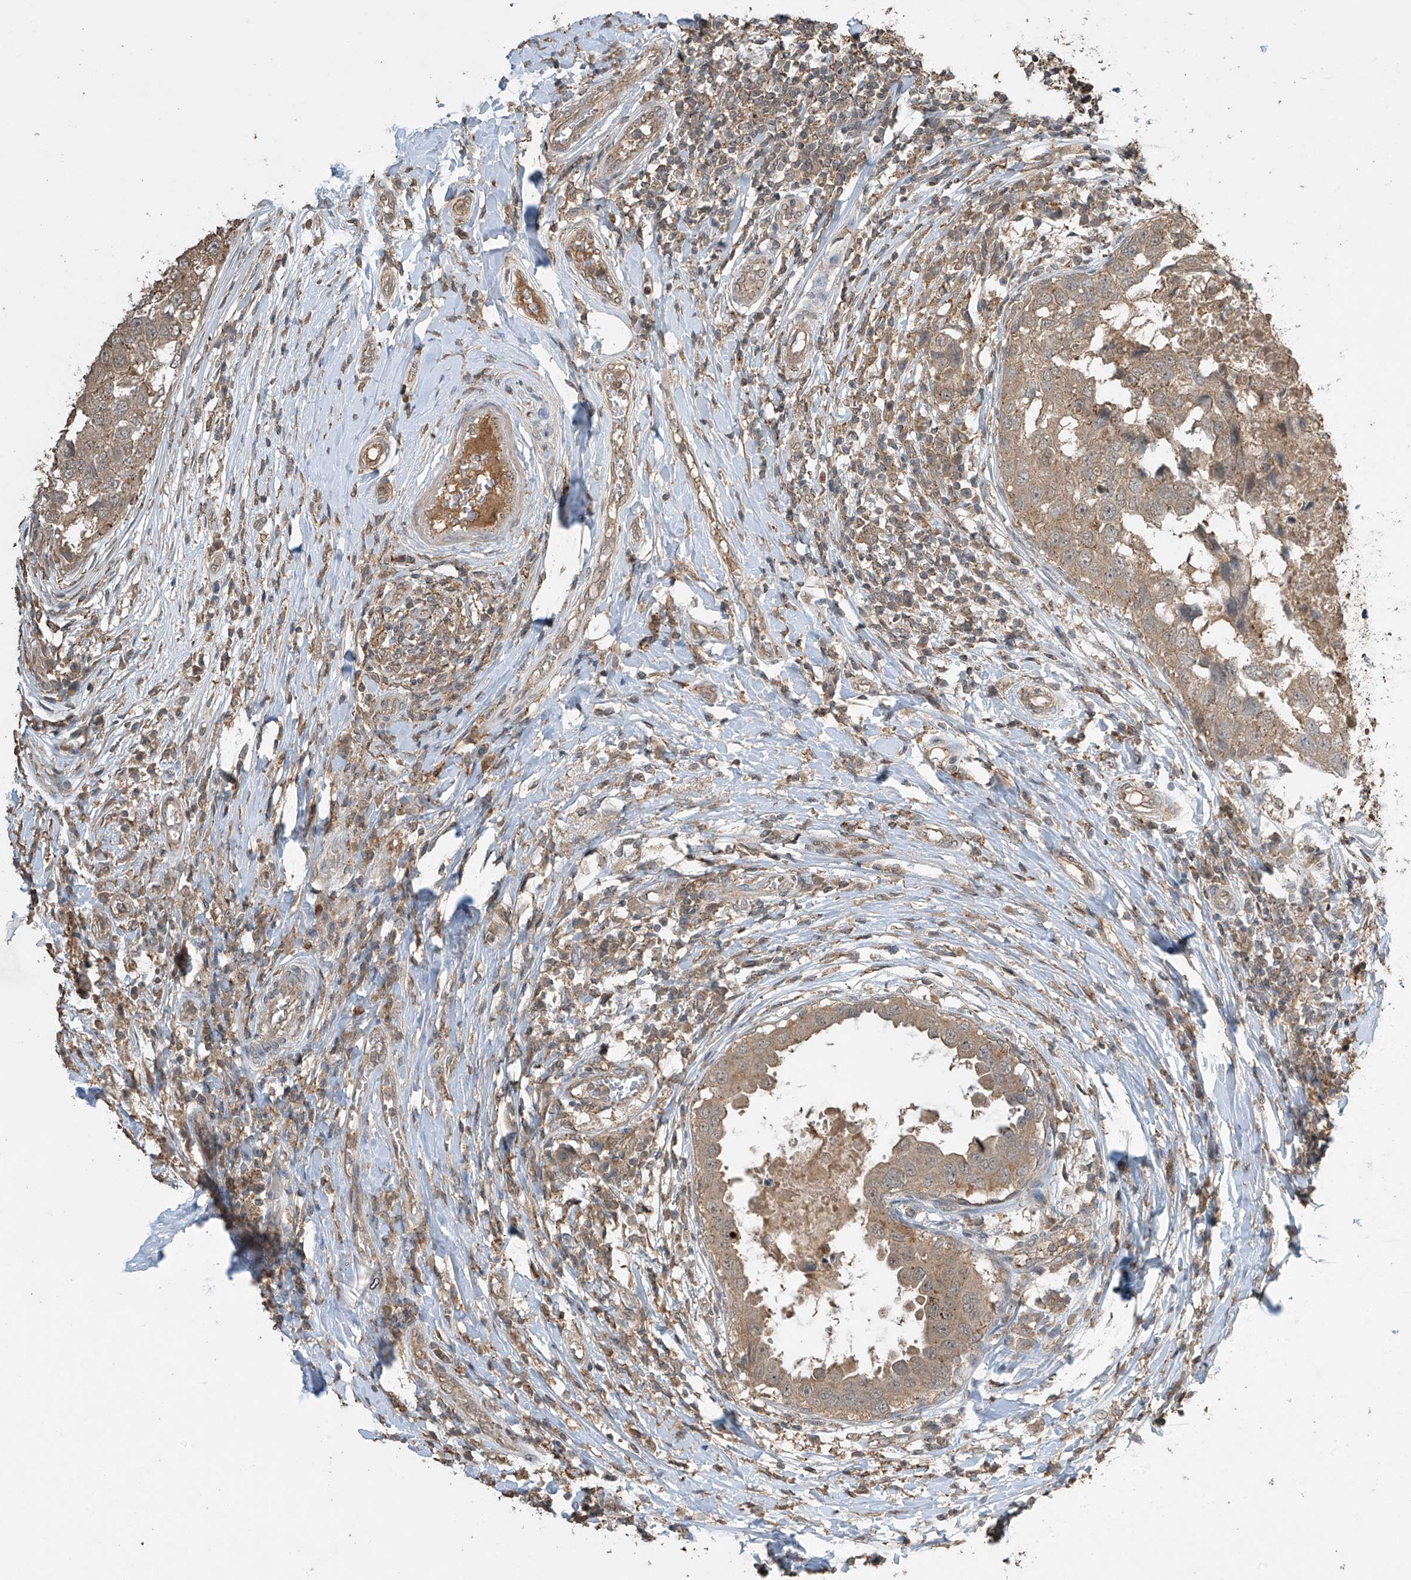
{"staining": {"intensity": "moderate", "quantity": ">75%", "location": "cytoplasmic/membranous"}, "tissue": "breast cancer", "cell_type": "Tumor cells", "image_type": "cancer", "snomed": [{"axis": "morphology", "description": "Duct carcinoma"}, {"axis": "topography", "description": "Breast"}], "caption": "Breast cancer (infiltrating ductal carcinoma) stained with DAB IHC shows medium levels of moderate cytoplasmic/membranous expression in about >75% of tumor cells.", "gene": "SLFN14", "patient": {"sex": "female", "age": 27}}